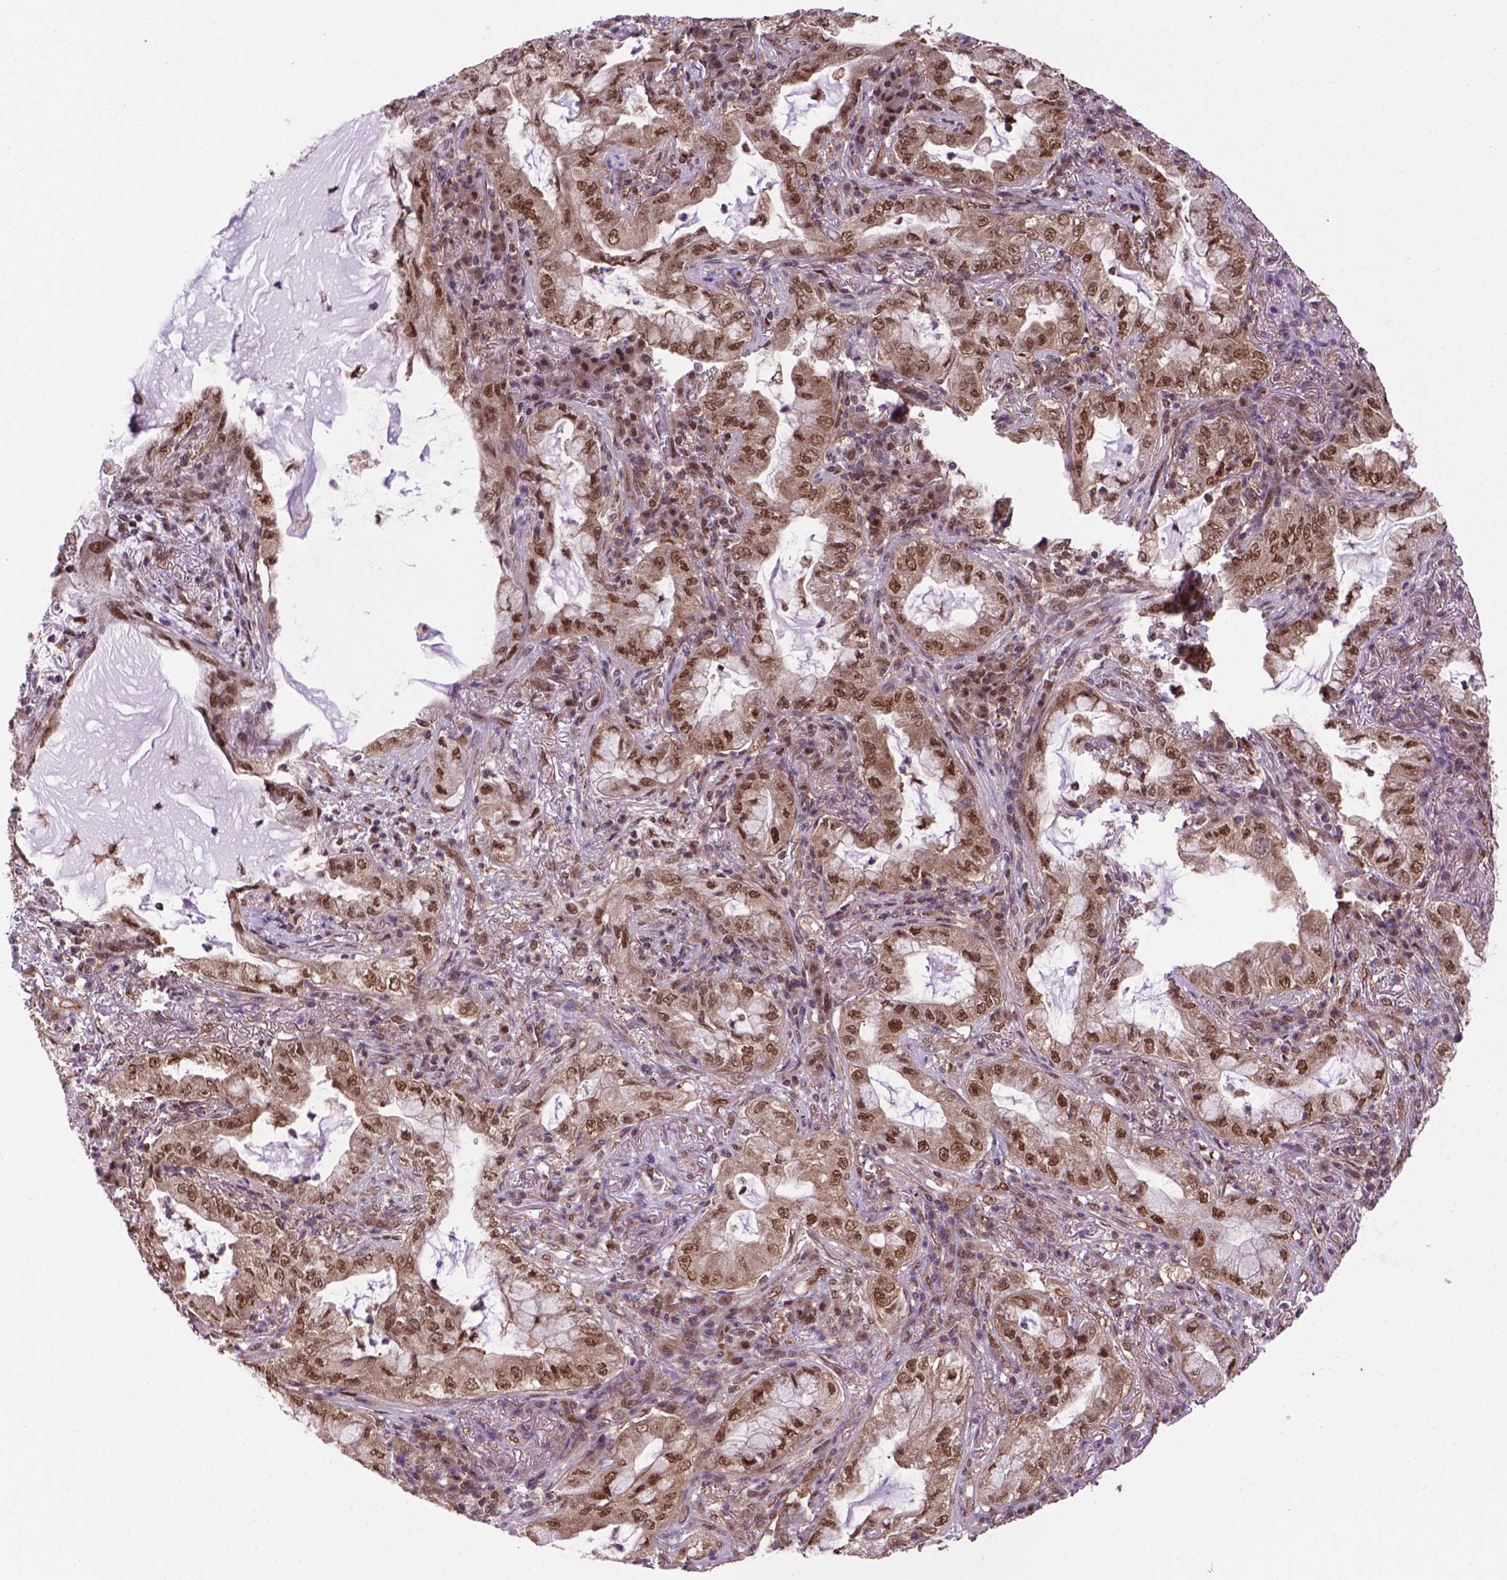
{"staining": {"intensity": "moderate", "quantity": ">75%", "location": "cytoplasmic/membranous,nuclear"}, "tissue": "lung cancer", "cell_type": "Tumor cells", "image_type": "cancer", "snomed": [{"axis": "morphology", "description": "Adenocarcinoma, NOS"}, {"axis": "topography", "description": "Lung"}], "caption": "Immunohistochemical staining of human lung cancer (adenocarcinoma) reveals medium levels of moderate cytoplasmic/membranous and nuclear positivity in about >75% of tumor cells. The staining was performed using DAB (3,3'-diaminobenzidine) to visualize the protein expression in brown, while the nuclei were stained in blue with hematoxylin (Magnification: 20x).", "gene": "PSMC2", "patient": {"sex": "female", "age": 73}}